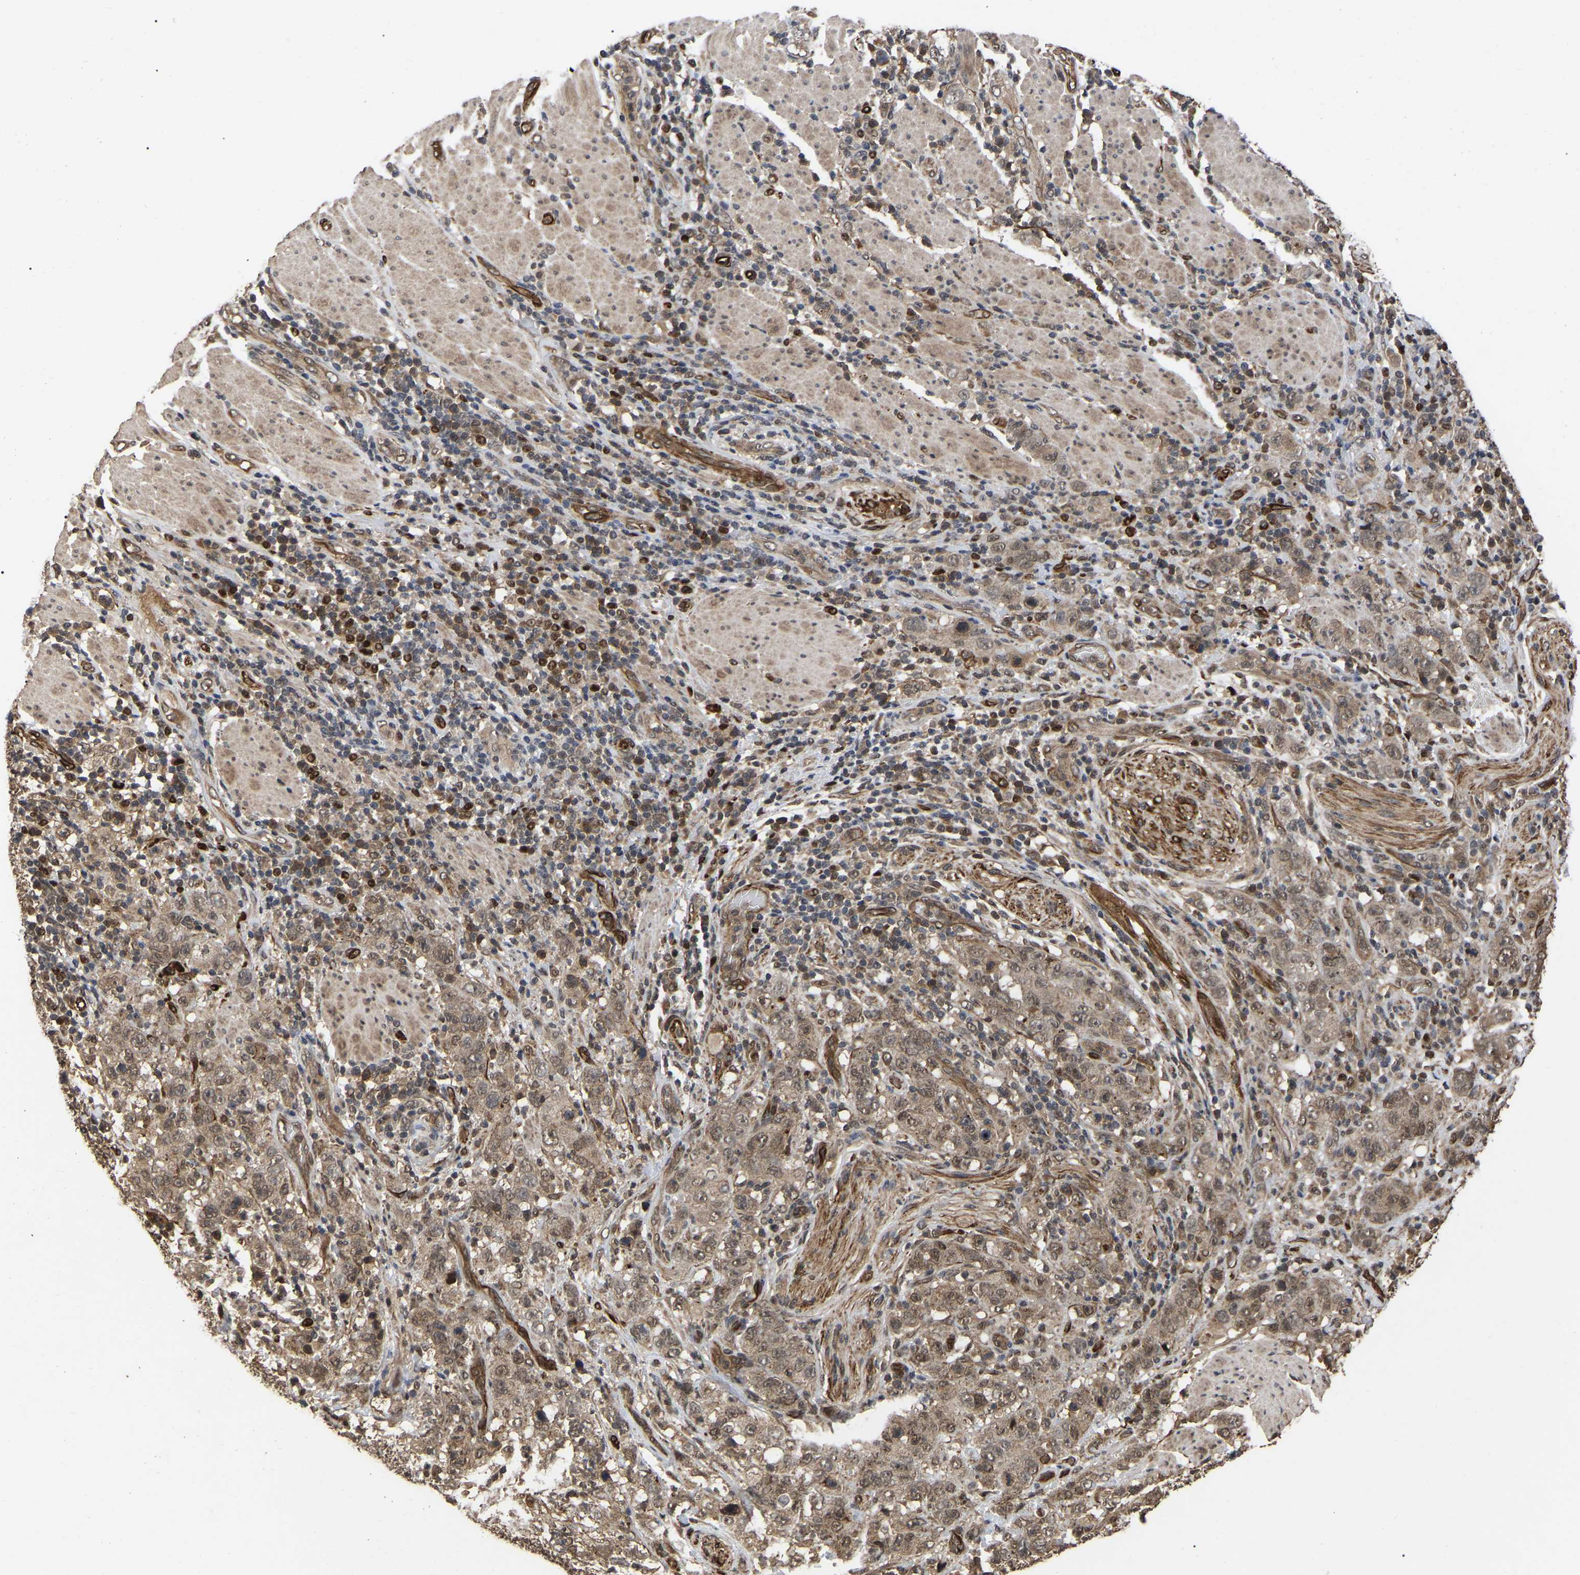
{"staining": {"intensity": "moderate", "quantity": ">75%", "location": "cytoplasmic/membranous,nuclear"}, "tissue": "stomach cancer", "cell_type": "Tumor cells", "image_type": "cancer", "snomed": [{"axis": "morphology", "description": "Adenocarcinoma, NOS"}, {"axis": "topography", "description": "Stomach"}], "caption": "This is a micrograph of immunohistochemistry staining of stomach cancer, which shows moderate positivity in the cytoplasmic/membranous and nuclear of tumor cells.", "gene": "FAM161B", "patient": {"sex": "male", "age": 48}}